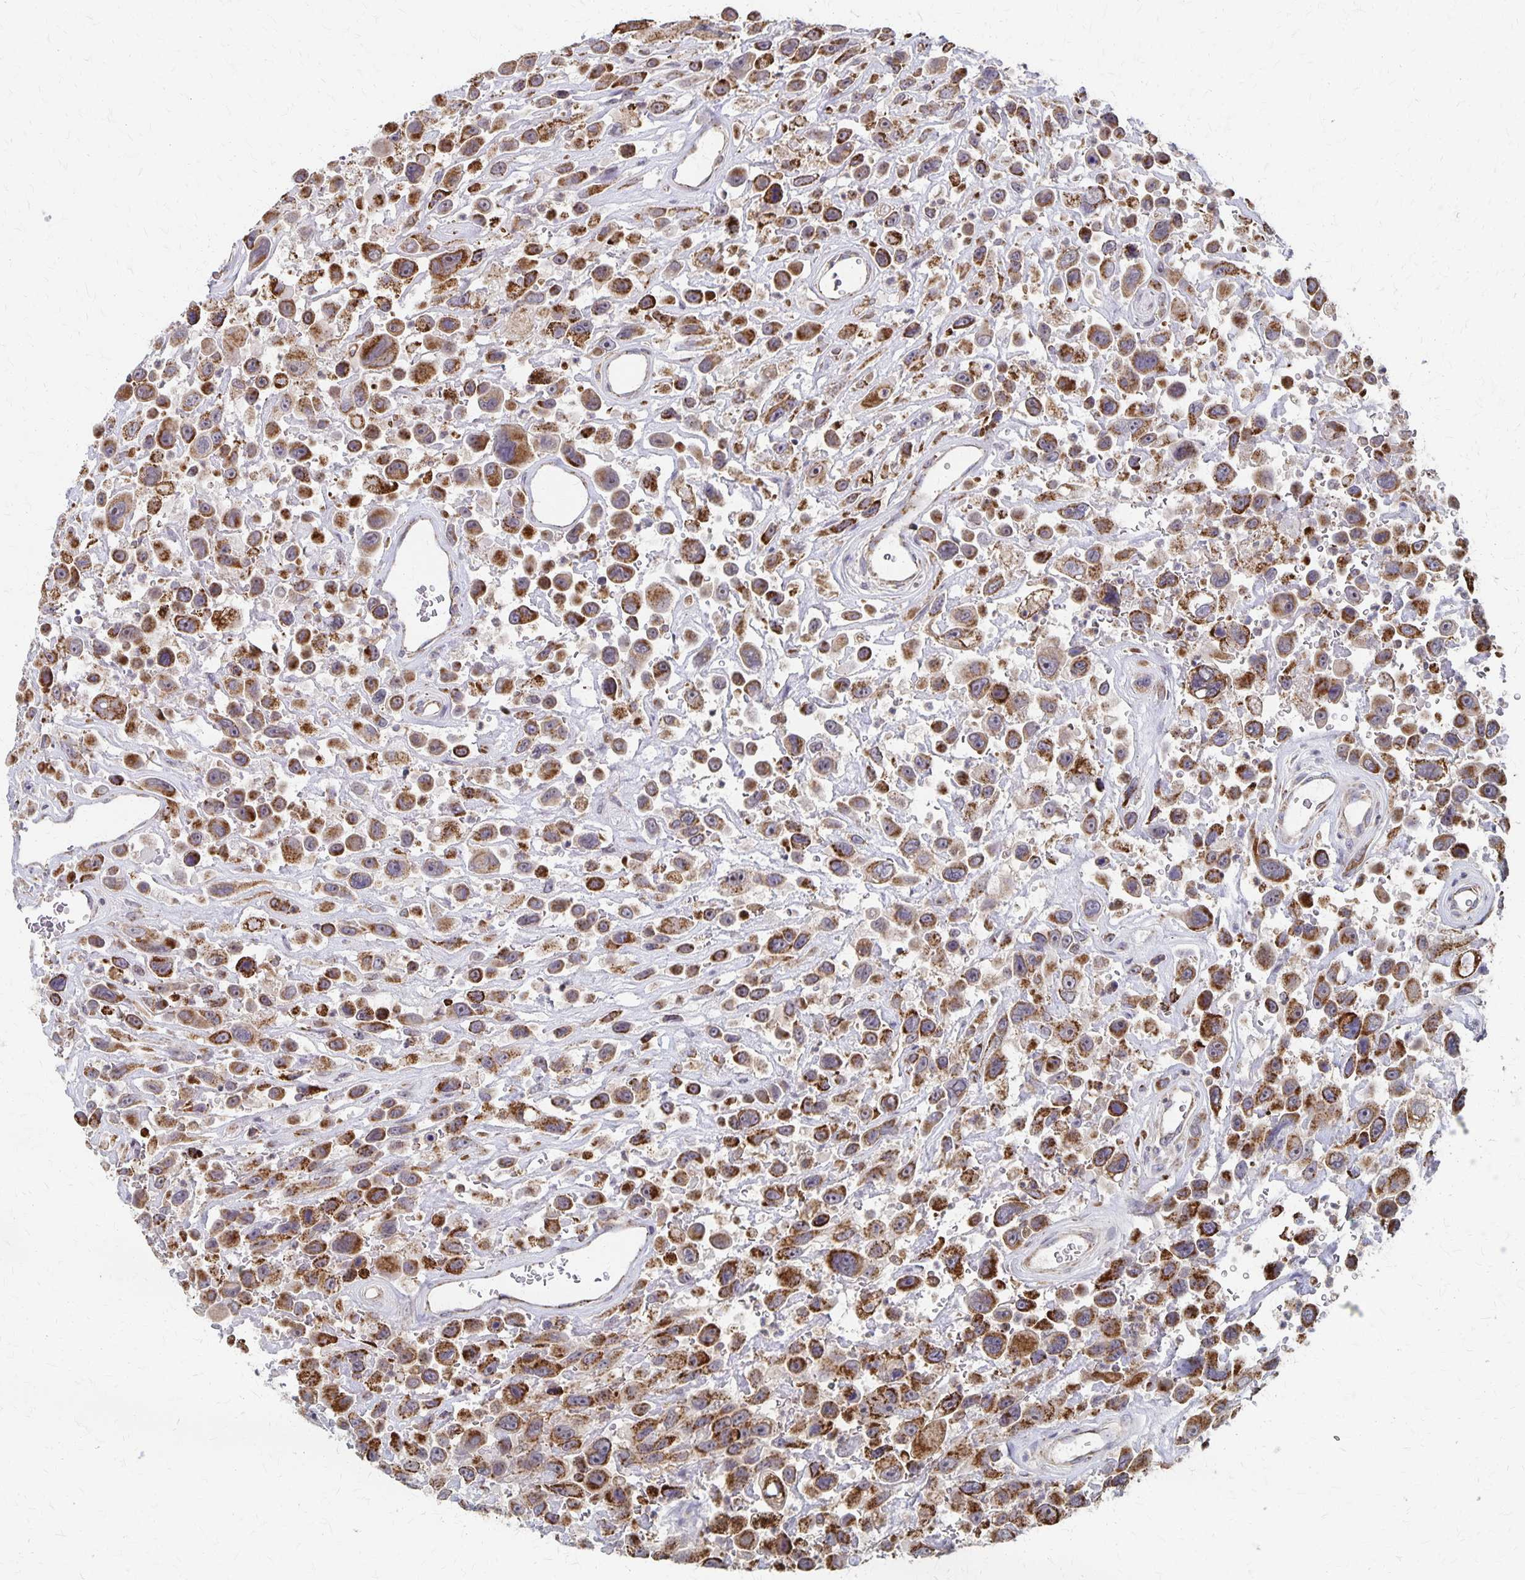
{"staining": {"intensity": "strong", "quantity": ">75%", "location": "cytoplasmic/membranous"}, "tissue": "urothelial cancer", "cell_type": "Tumor cells", "image_type": "cancer", "snomed": [{"axis": "morphology", "description": "Urothelial carcinoma, High grade"}, {"axis": "topography", "description": "Urinary bladder"}], "caption": "Protein staining displays strong cytoplasmic/membranous staining in approximately >75% of tumor cells in urothelial cancer.", "gene": "DYRK4", "patient": {"sex": "male", "age": 53}}